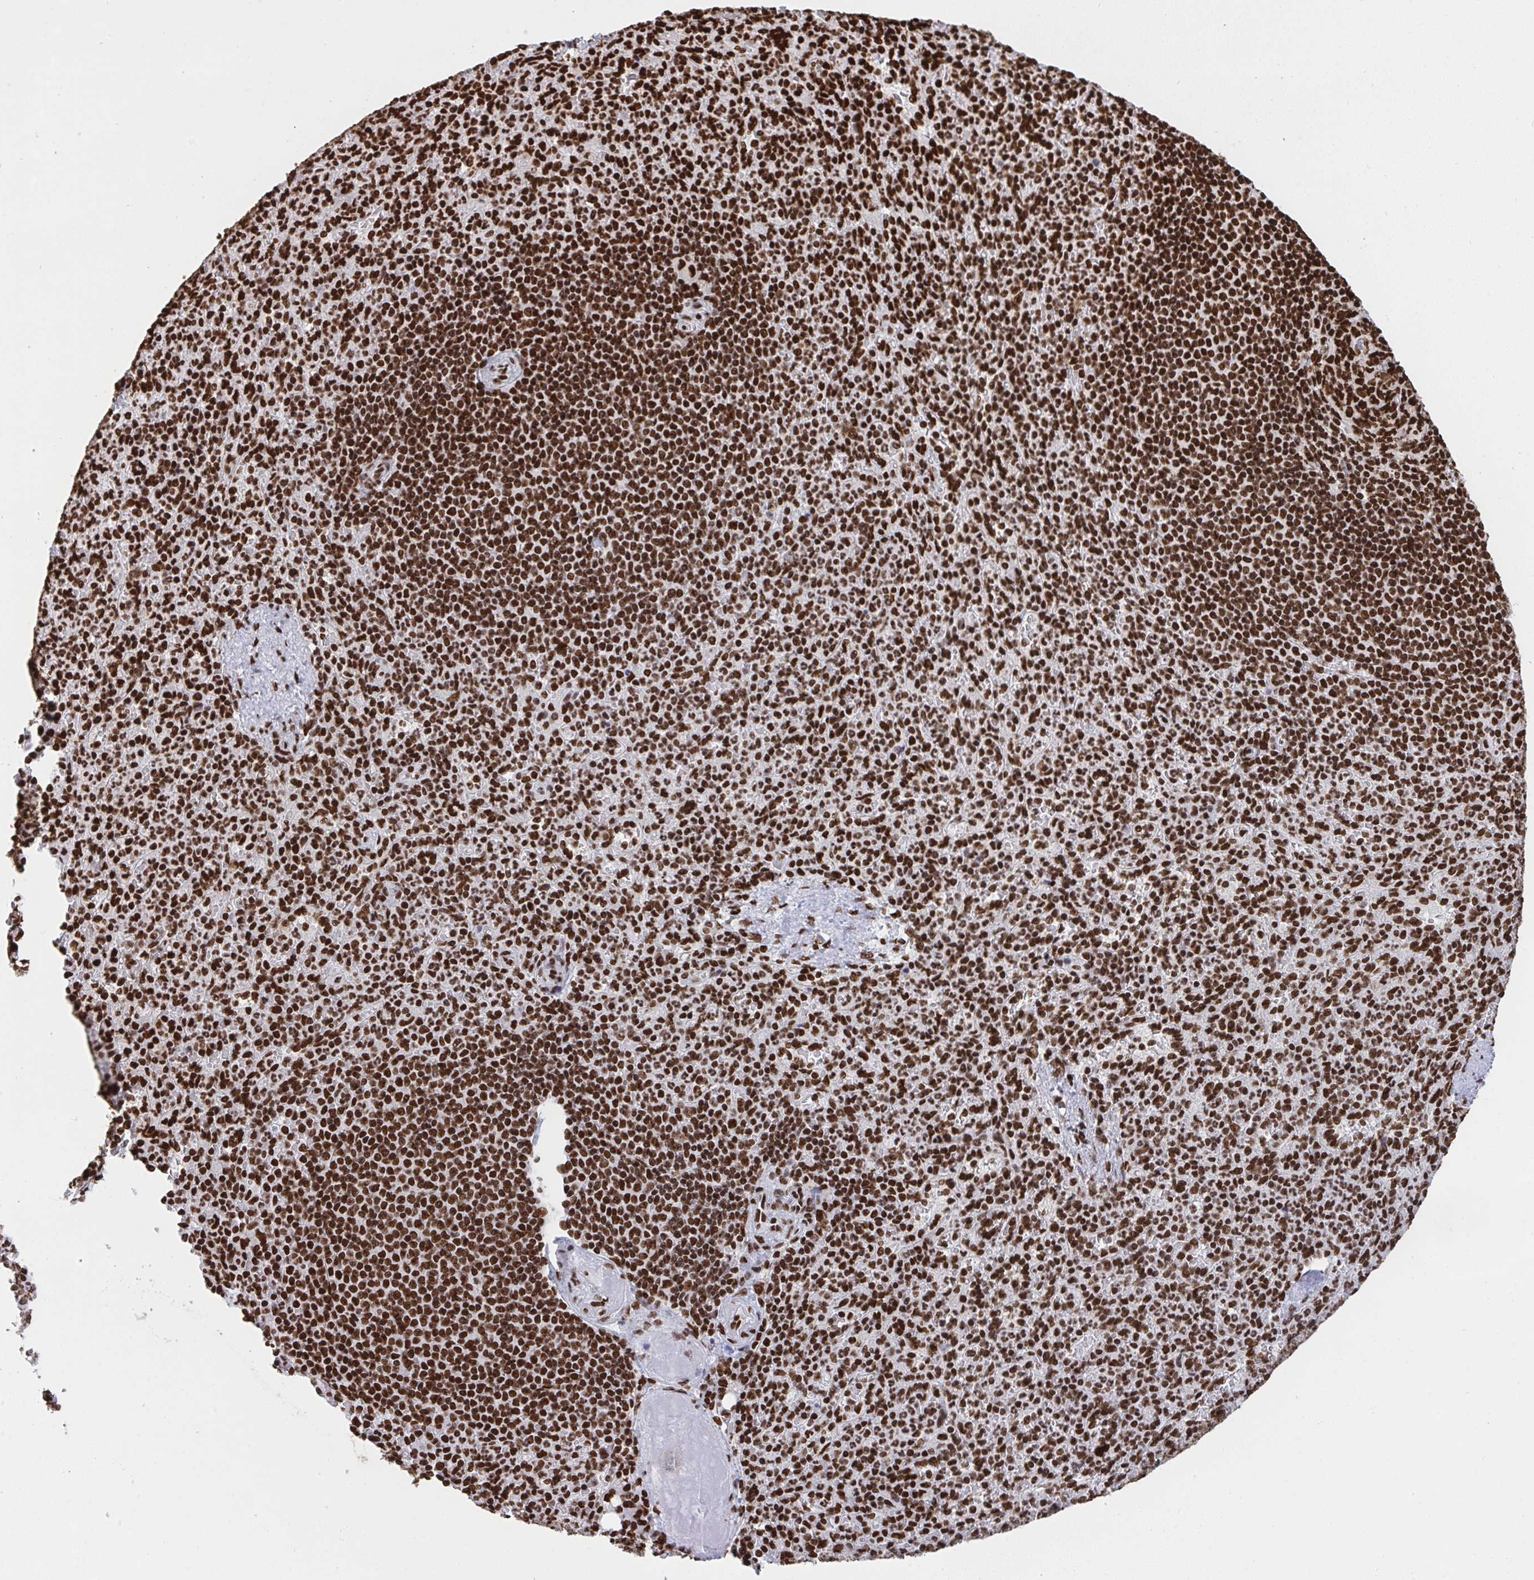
{"staining": {"intensity": "strong", "quantity": ">75%", "location": "nuclear"}, "tissue": "spleen", "cell_type": "Cells in red pulp", "image_type": "normal", "snomed": [{"axis": "morphology", "description": "Normal tissue, NOS"}, {"axis": "topography", "description": "Spleen"}], "caption": "This micrograph exhibits IHC staining of normal spleen, with high strong nuclear staining in about >75% of cells in red pulp.", "gene": "HNRNPL", "patient": {"sex": "female", "age": 74}}